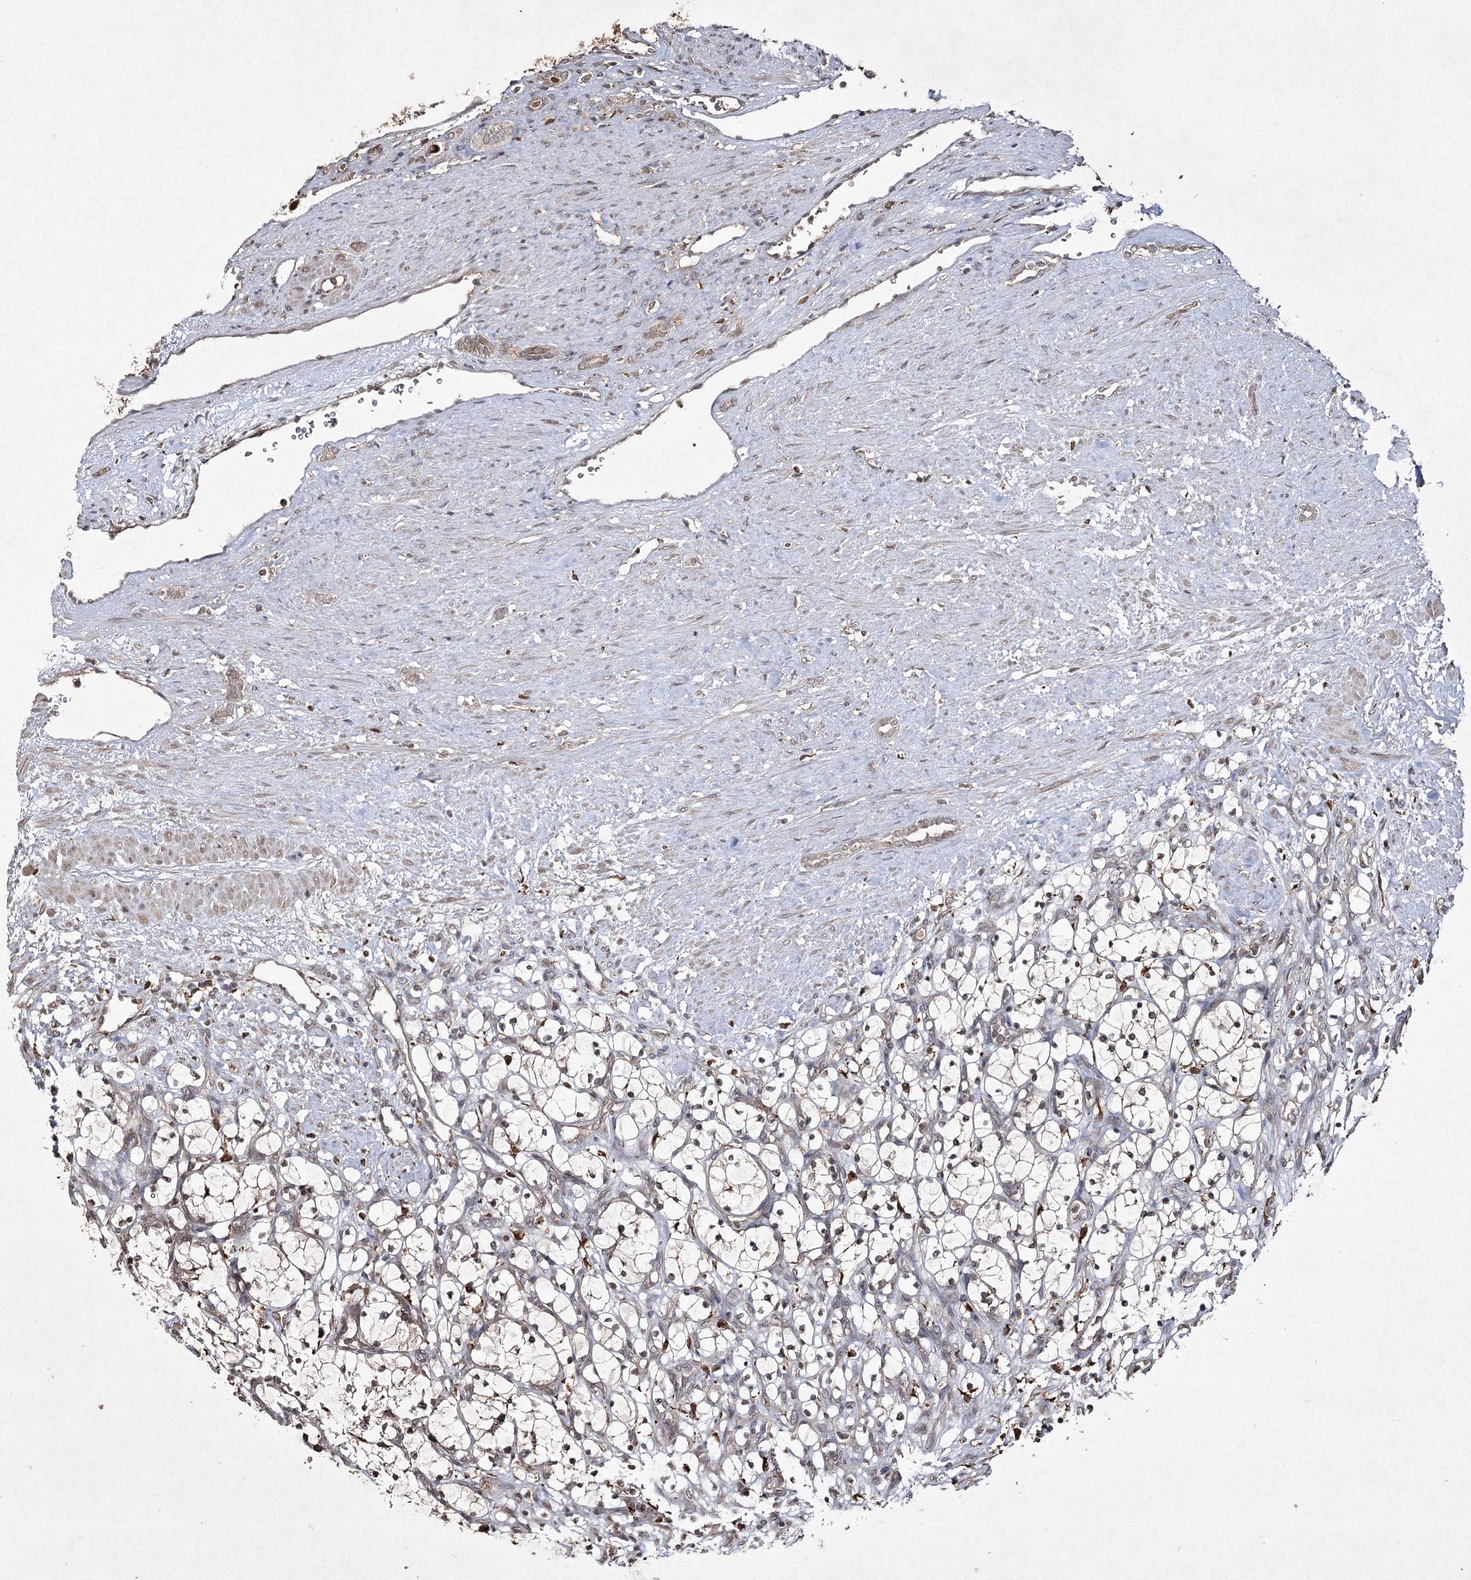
{"staining": {"intensity": "negative", "quantity": "none", "location": "none"}, "tissue": "renal cancer", "cell_type": "Tumor cells", "image_type": "cancer", "snomed": [{"axis": "morphology", "description": "Adenocarcinoma, NOS"}, {"axis": "topography", "description": "Kidney"}], "caption": "High magnification brightfield microscopy of renal cancer stained with DAB (3,3'-diaminobenzidine) (brown) and counterstained with hematoxylin (blue): tumor cells show no significant staining.", "gene": "CYP2B6", "patient": {"sex": "female", "age": 69}}